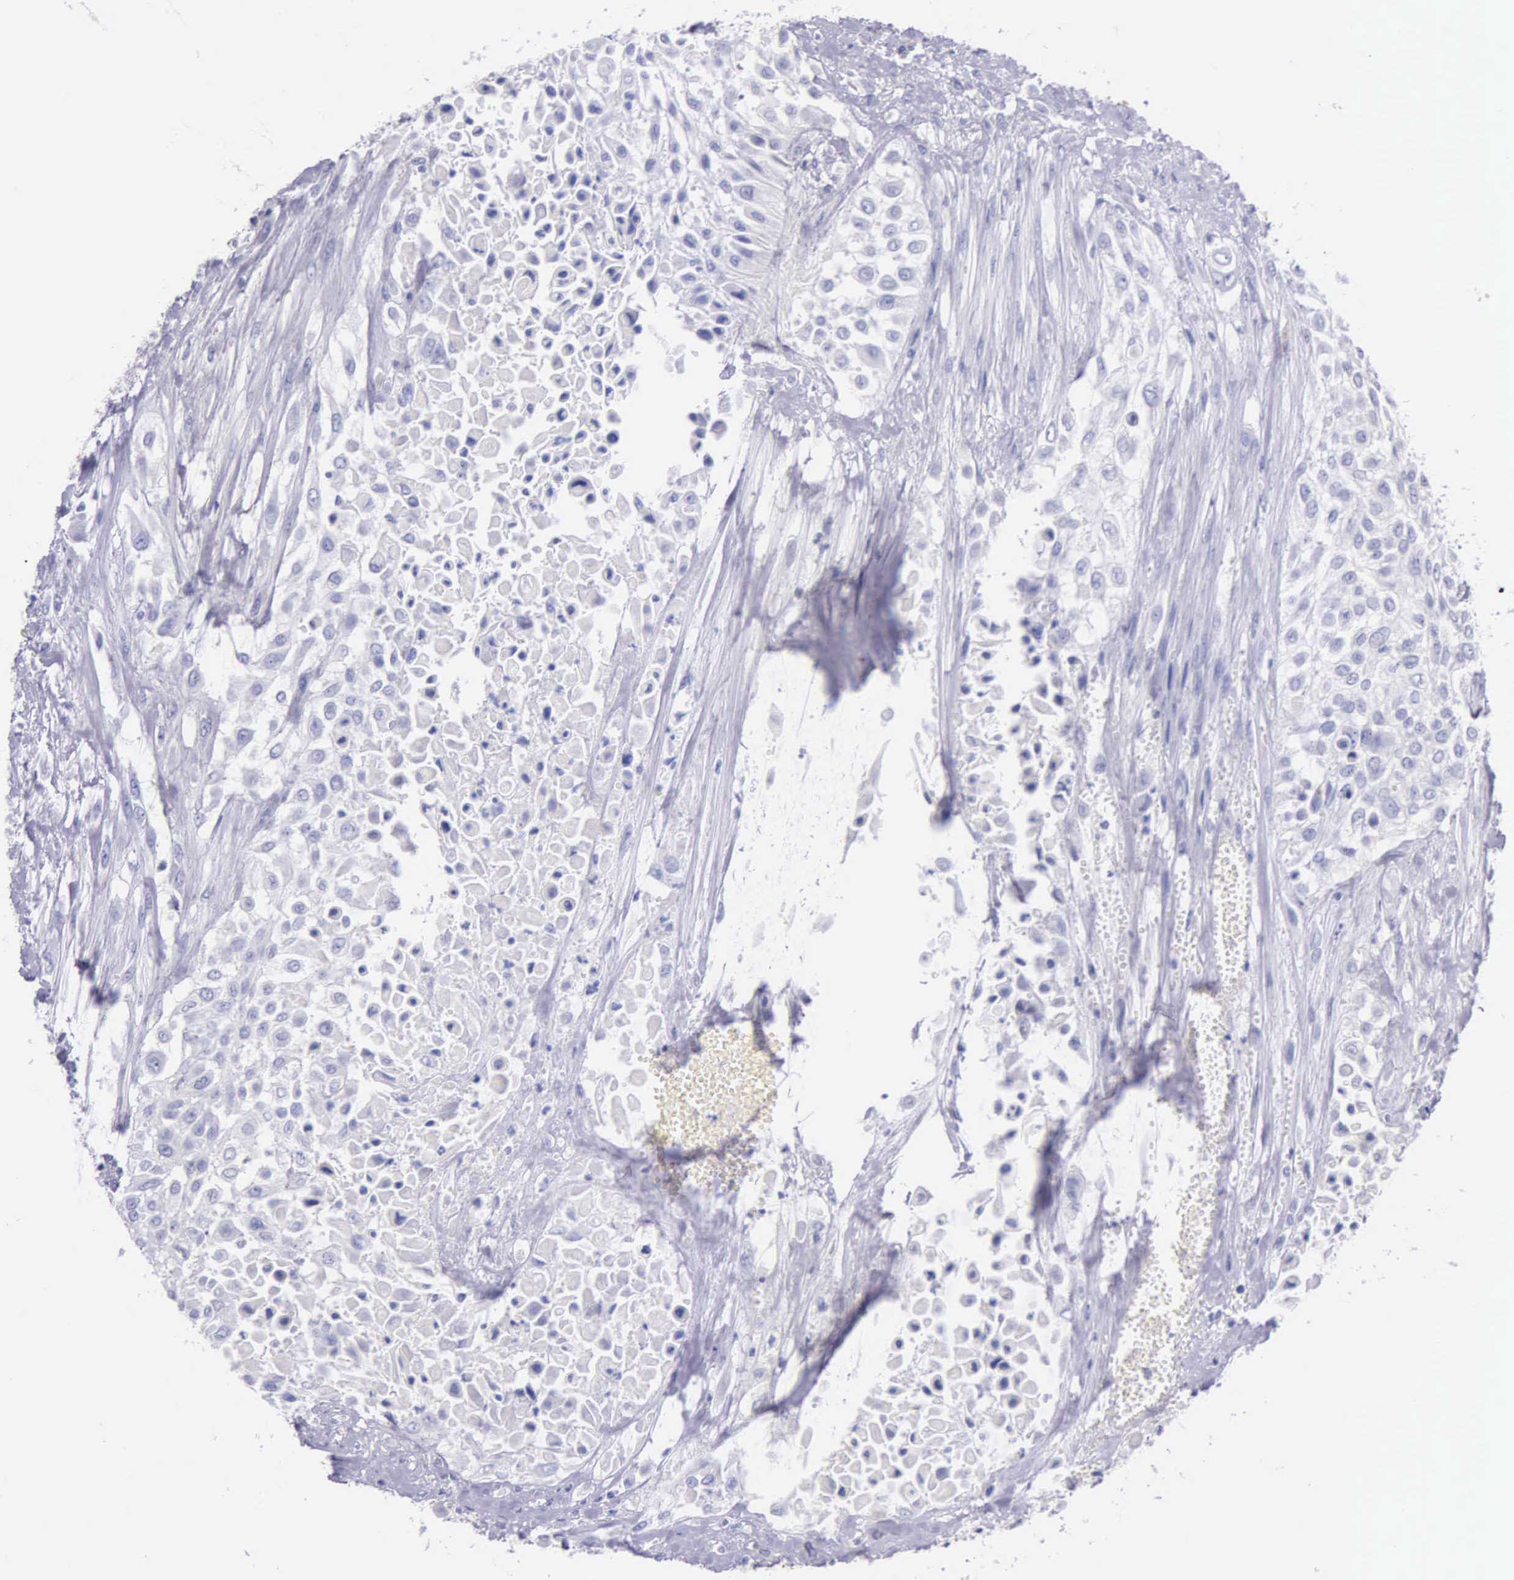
{"staining": {"intensity": "negative", "quantity": "none", "location": "none"}, "tissue": "urothelial cancer", "cell_type": "Tumor cells", "image_type": "cancer", "snomed": [{"axis": "morphology", "description": "Urothelial carcinoma, High grade"}, {"axis": "topography", "description": "Urinary bladder"}], "caption": "The photomicrograph exhibits no staining of tumor cells in urothelial cancer. The staining was performed using DAB to visualize the protein expression in brown, while the nuclei were stained in blue with hematoxylin (Magnification: 20x).", "gene": "GSTT2", "patient": {"sex": "male", "age": 57}}